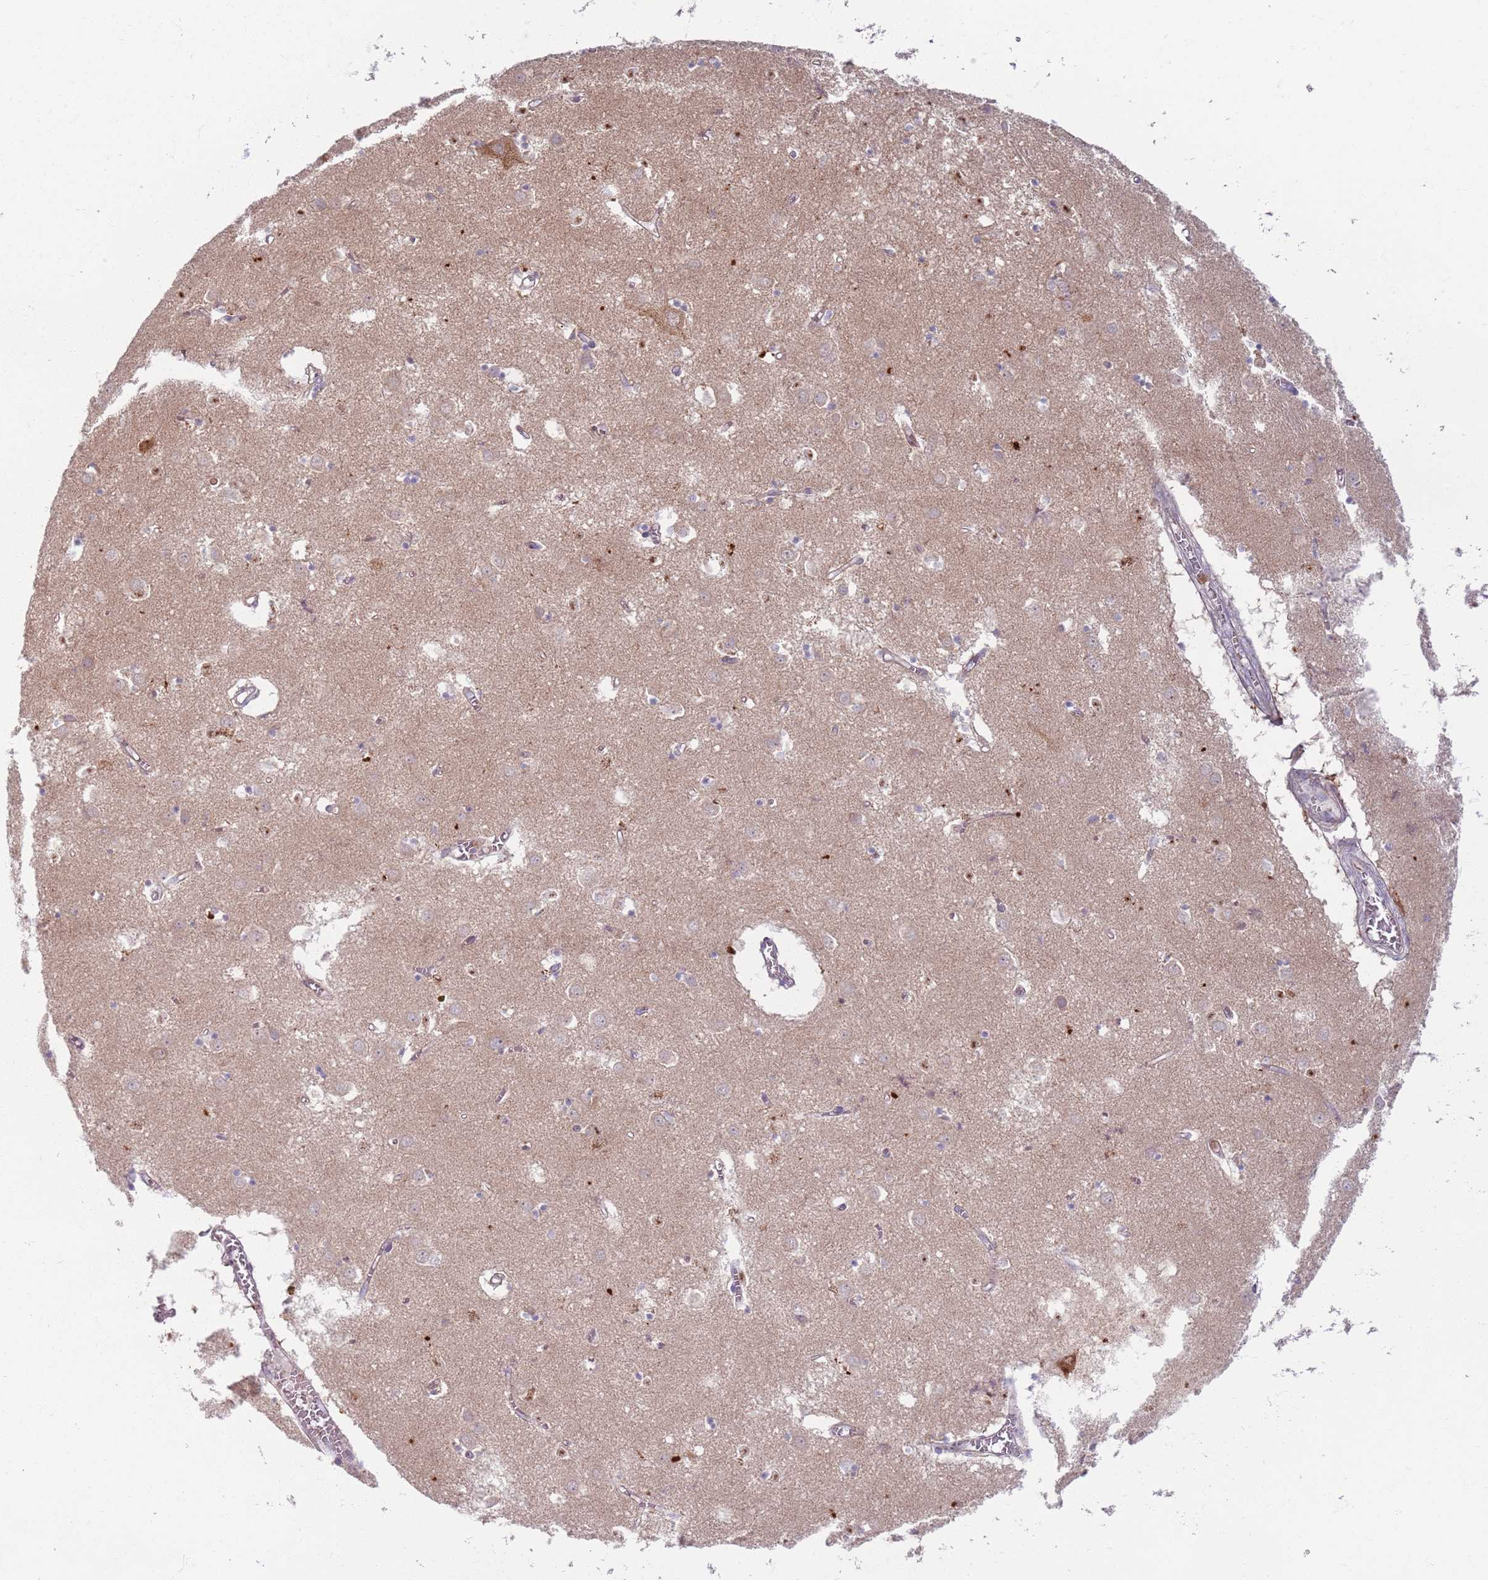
{"staining": {"intensity": "negative", "quantity": "none", "location": "none"}, "tissue": "caudate", "cell_type": "Glial cells", "image_type": "normal", "snomed": [{"axis": "morphology", "description": "Normal tissue, NOS"}, {"axis": "topography", "description": "Lateral ventricle wall"}], "caption": "DAB immunohistochemical staining of unremarkable caudate displays no significant staining in glial cells. (DAB (3,3'-diaminobenzidine) IHC visualized using brightfield microscopy, high magnification).", "gene": "ZDHHC2", "patient": {"sex": "male", "age": 70}}